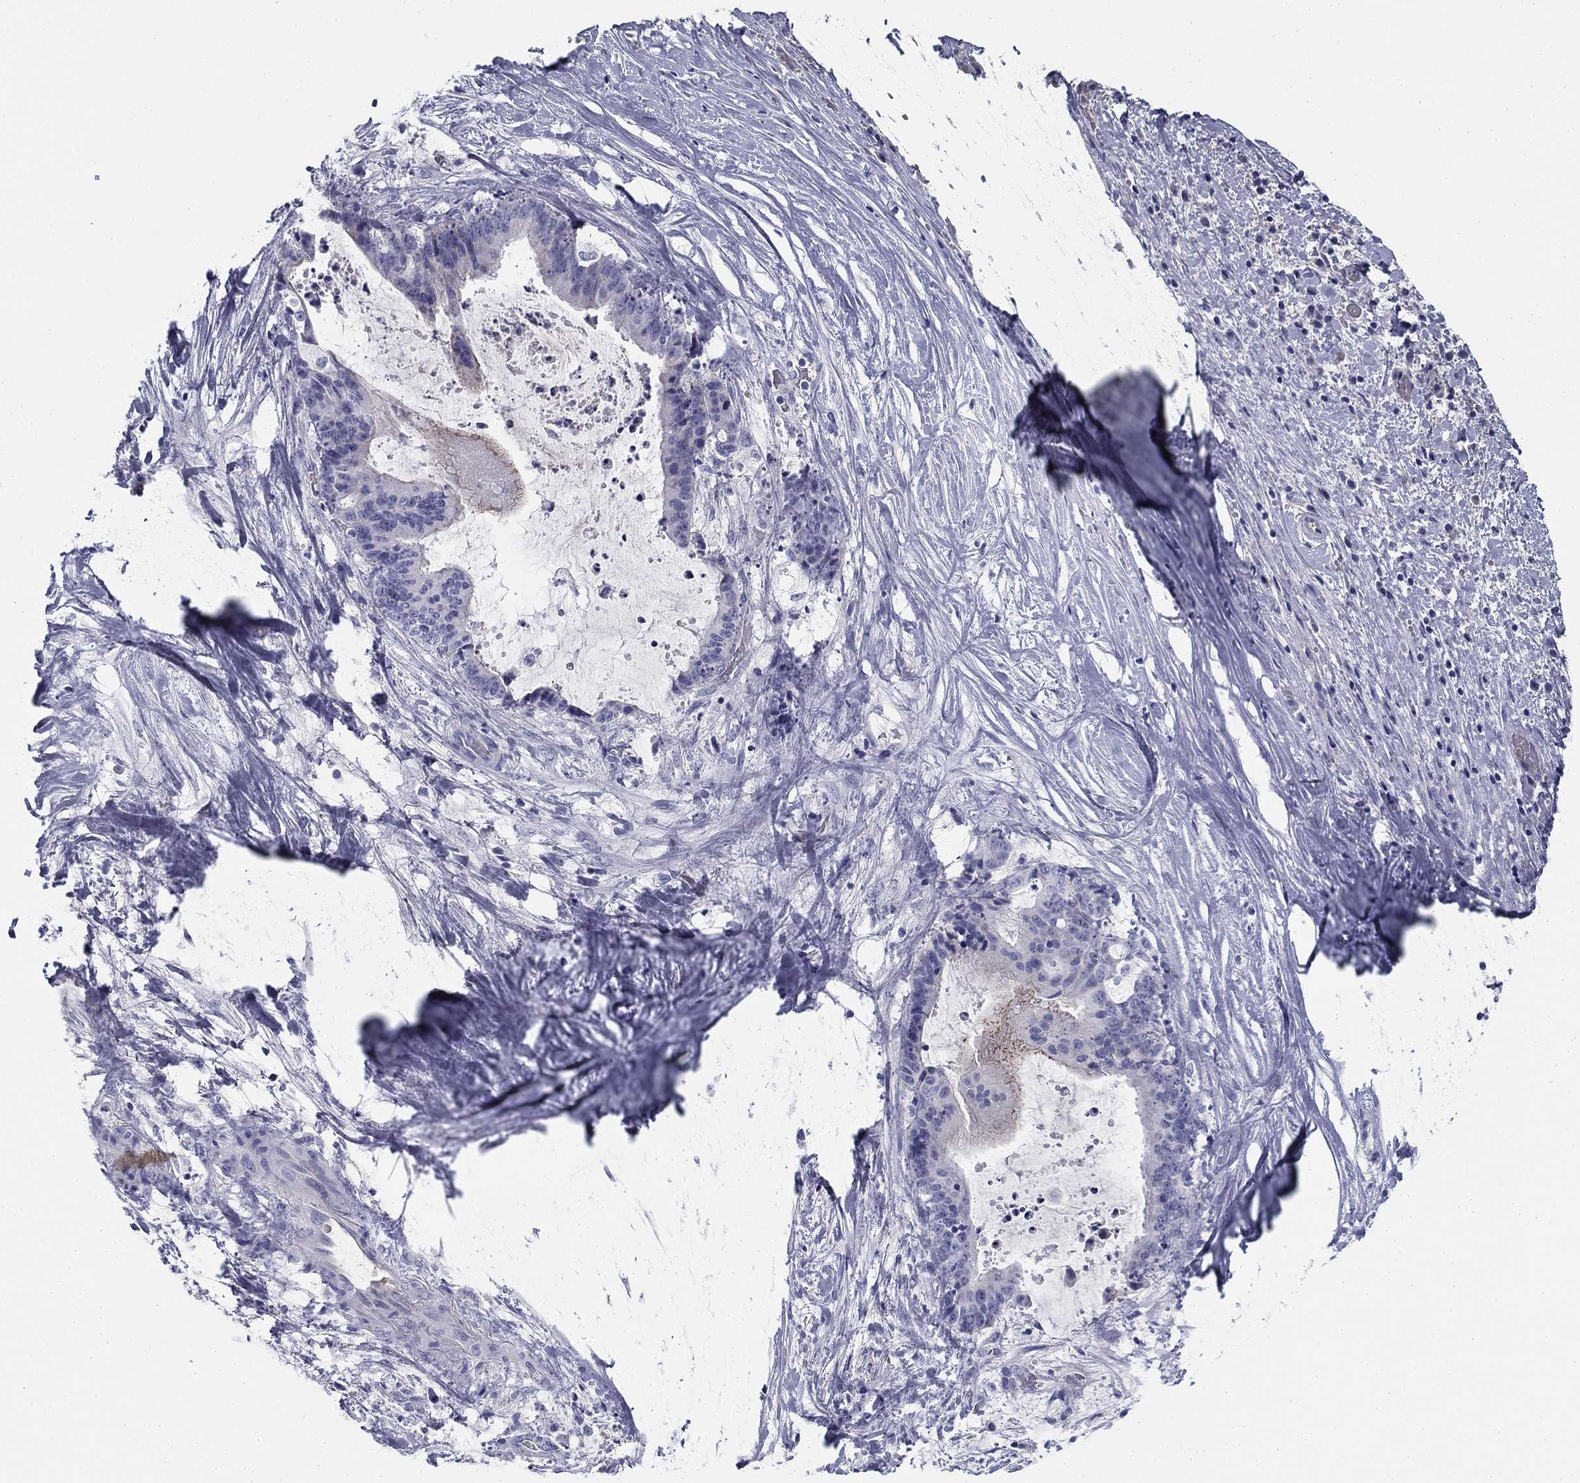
{"staining": {"intensity": "negative", "quantity": "none", "location": "none"}, "tissue": "liver cancer", "cell_type": "Tumor cells", "image_type": "cancer", "snomed": [{"axis": "morphology", "description": "Cholangiocarcinoma"}, {"axis": "topography", "description": "Liver"}], "caption": "A histopathology image of liver cholangiocarcinoma stained for a protein shows no brown staining in tumor cells.", "gene": "CPLX4", "patient": {"sex": "female", "age": 73}}